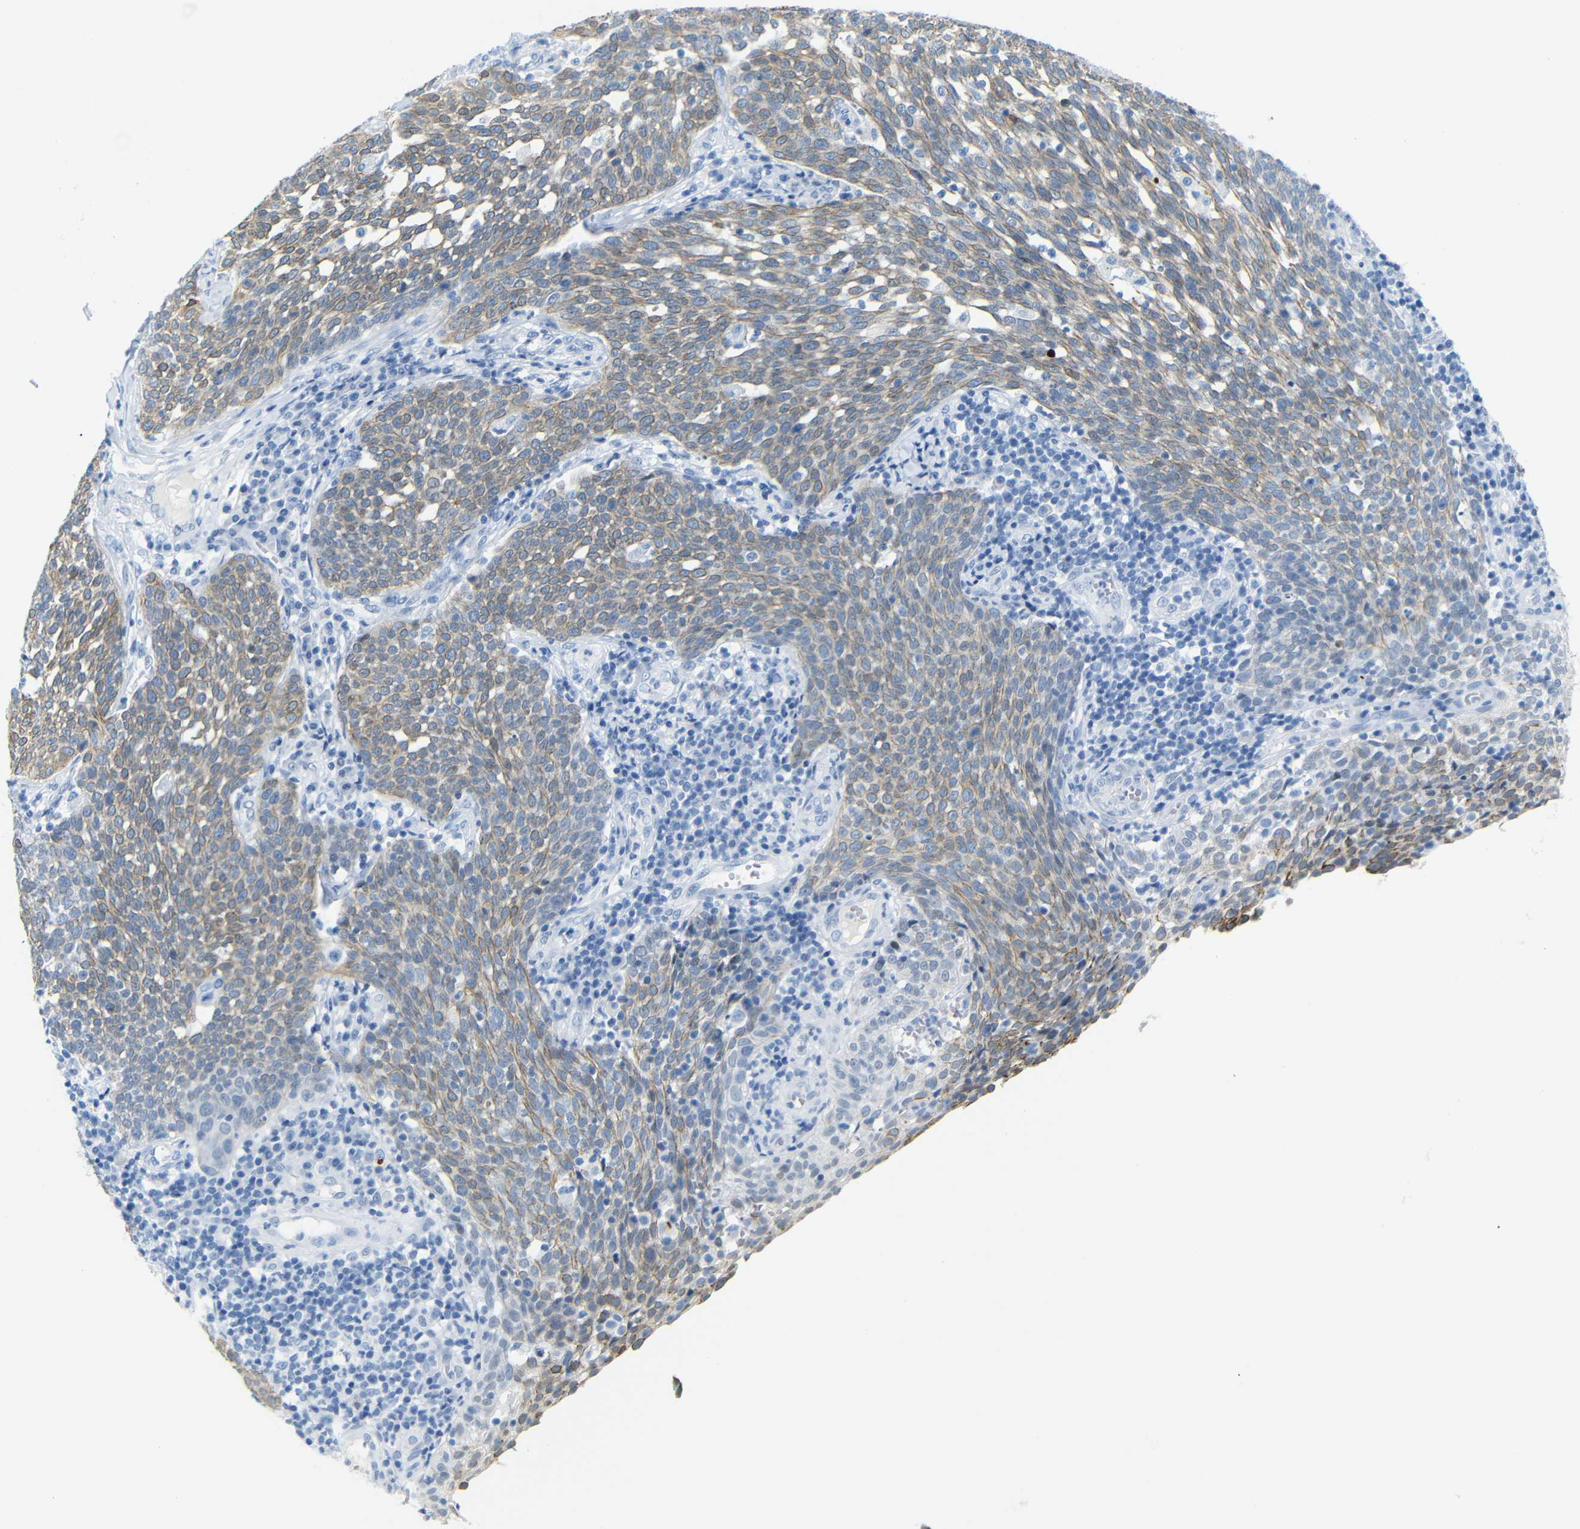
{"staining": {"intensity": "moderate", "quantity": ">75%", "location": "cytoplasmic/membranous"}, "tissue": "cervical cancer", "cell_type": "Tumor cells", "image_type": "cancer", "snomed": [{"axis": "morphology", "description": "Squamous cell carcinoma, NOS"}, {"axis": "topography", "description": "Cervix"}], "caption": "A high-resolution histopathology image shows immunohistochemistry (IHC) staining of cervical cancer, which shows moderate cytoplasmic/membranous positivity in approximately >75% of tumor cells.", "gene": "DYNAP", "patient": {"sex": "female", "age": 34}}